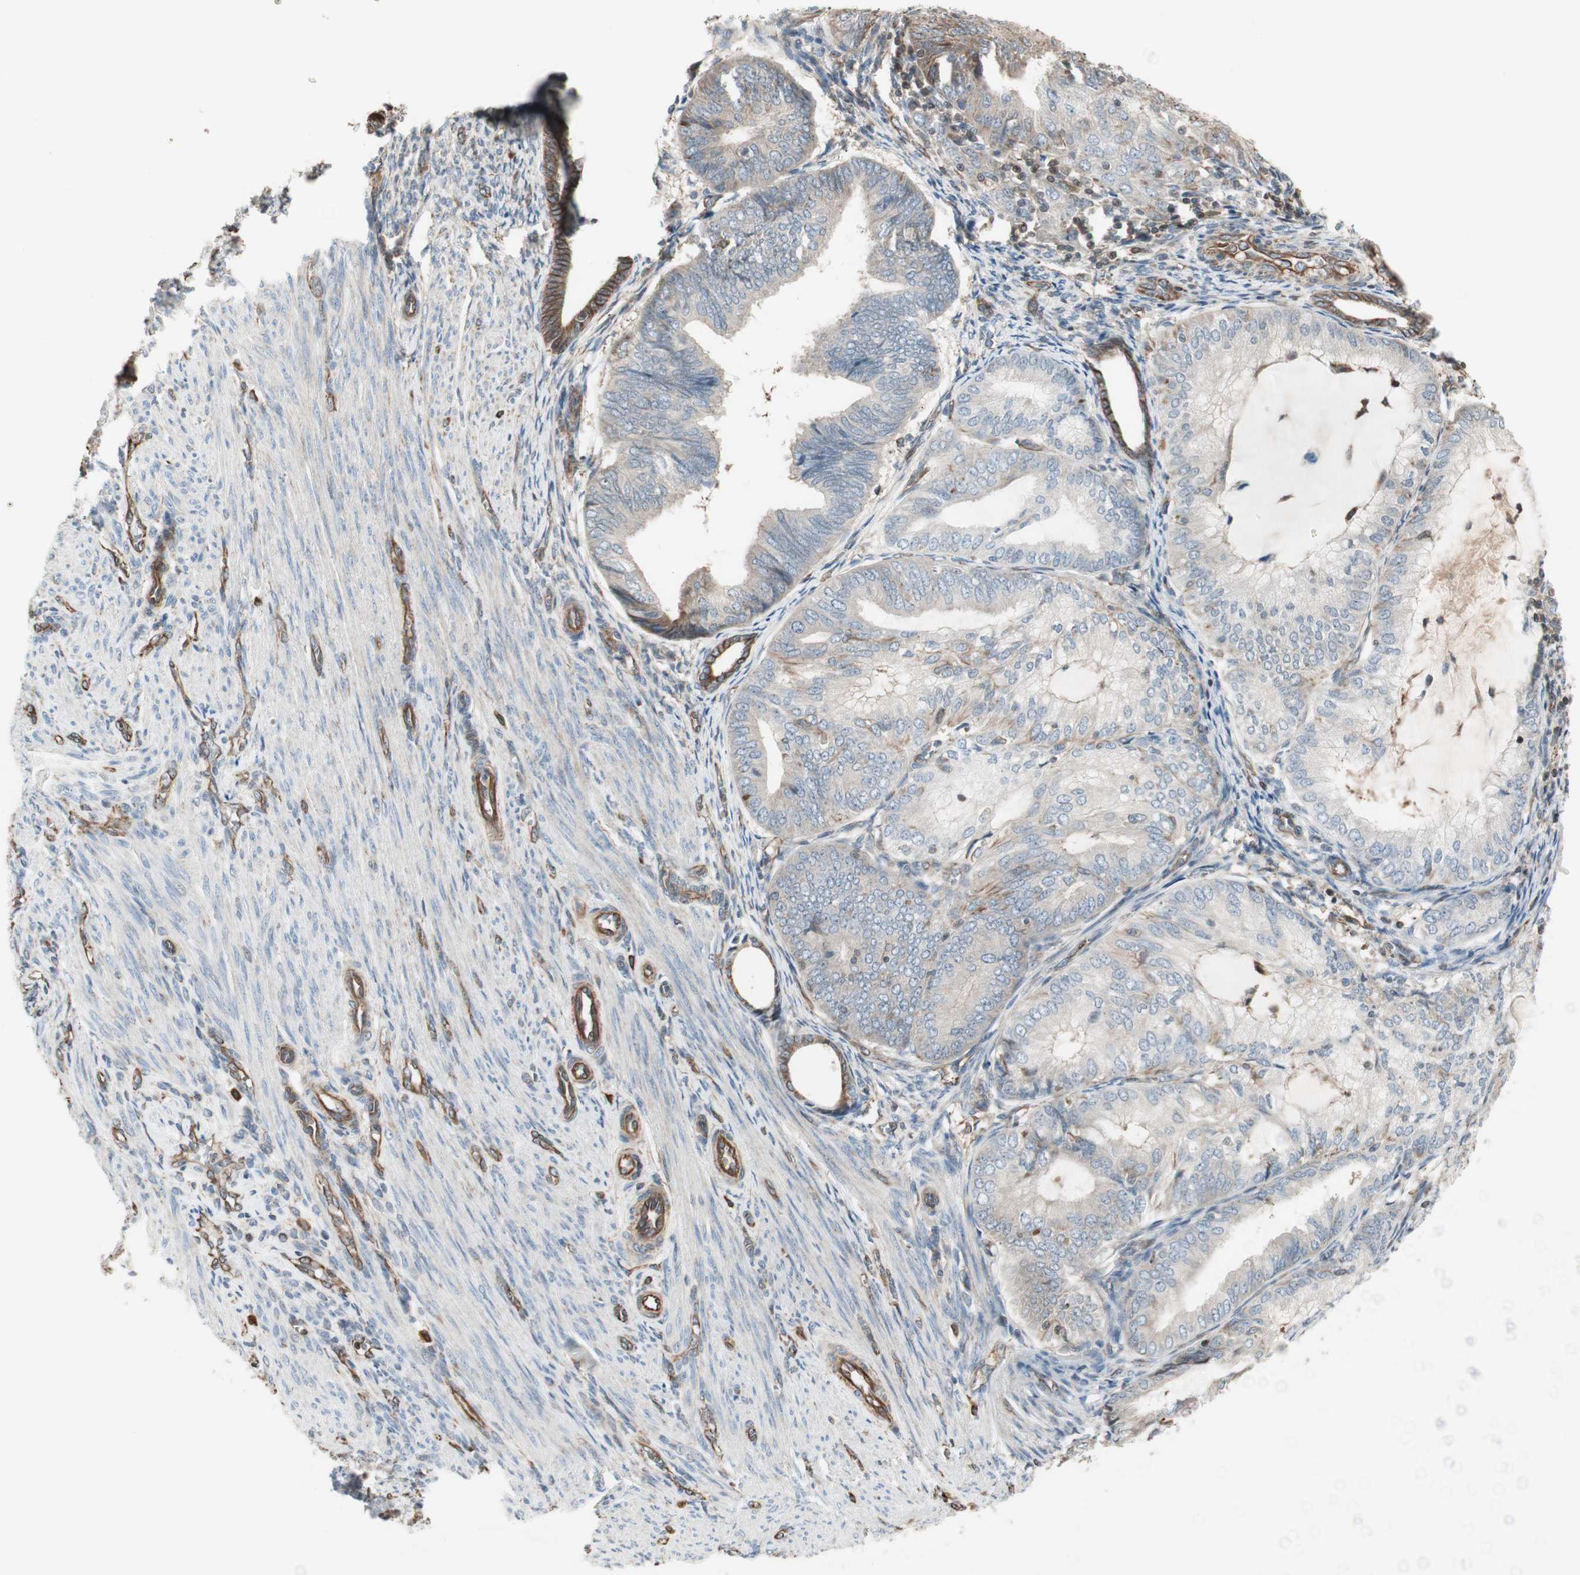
{"staining": {"intensity": "weak", "quantity": "25%-75%", "location": "cytoplasmic/membranous"}, "tissue": "endometrial cancer", "cell_type": "Tumor cells", "image_type": "cancer", "snomed": [{"axis": "morphology", "description": "Adenocarcinoma, NOS"}, {"axis": "topography", "description": "Endometrium"}], "caption": "Brown immunohistochemical staining in adenocarcinoma (endometrial) shows weak cytoplasmic/membranous positivity in about 25%-75% of tumor cells.", "gene": "MAD2L2", "patient": {"sex": "female", "age": 81}}